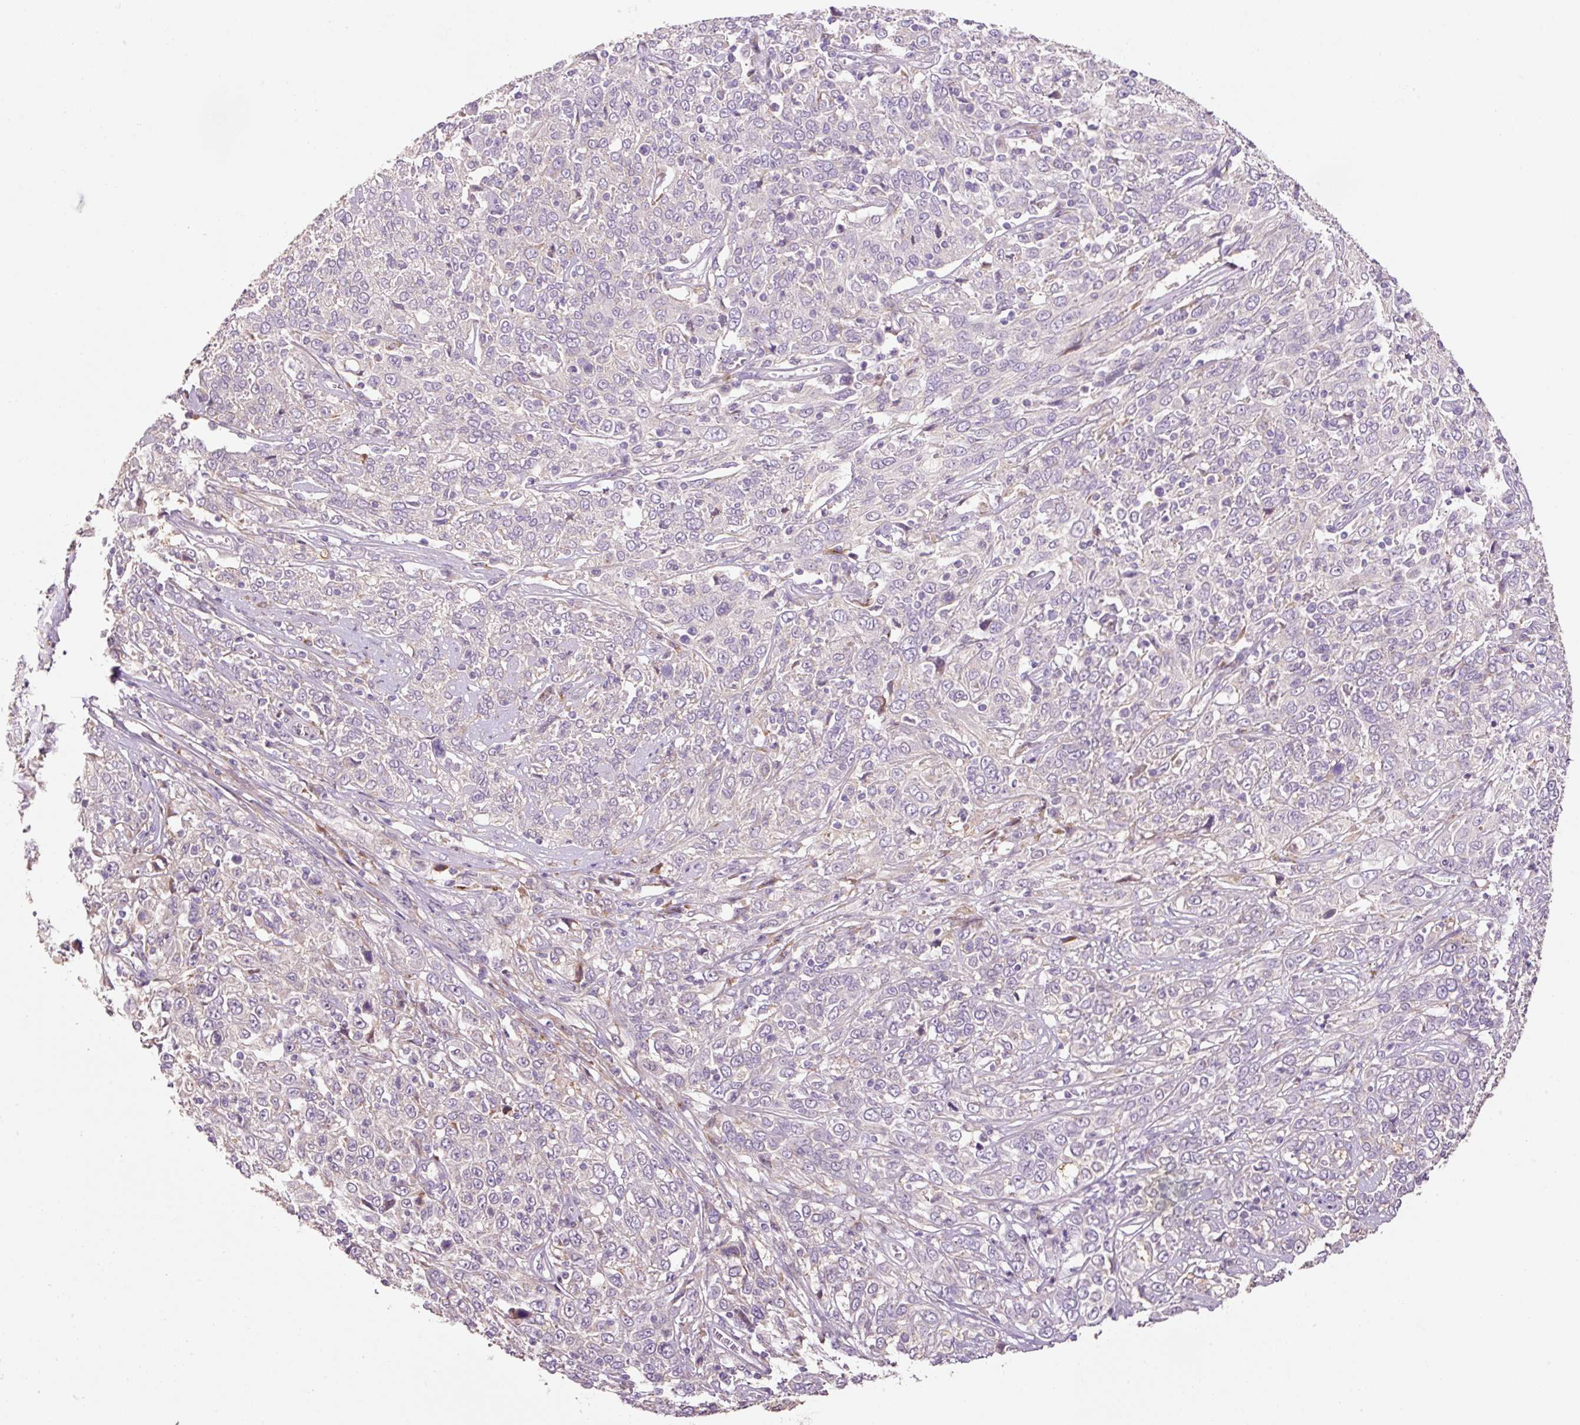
{"staining": {"intensity": "negative", "quantity": "none", "location": "none"}, "tissue": "cervical cancer", "cell_type": "Tumor cells", "image_type": "cancer", "snomed": [{"axis": "morphology", "description": "Squamous cell carcinoma, NOS"}, {"axis": "topography", "description": "Cervix"}], "caption": "Protein analysis of cervical cancer shows no significant staining in tumor cells. (IHC, brightfield microscopy, high magnification).", "gene": "HAX1", "patient": {"sex": "female", "age": 46}}